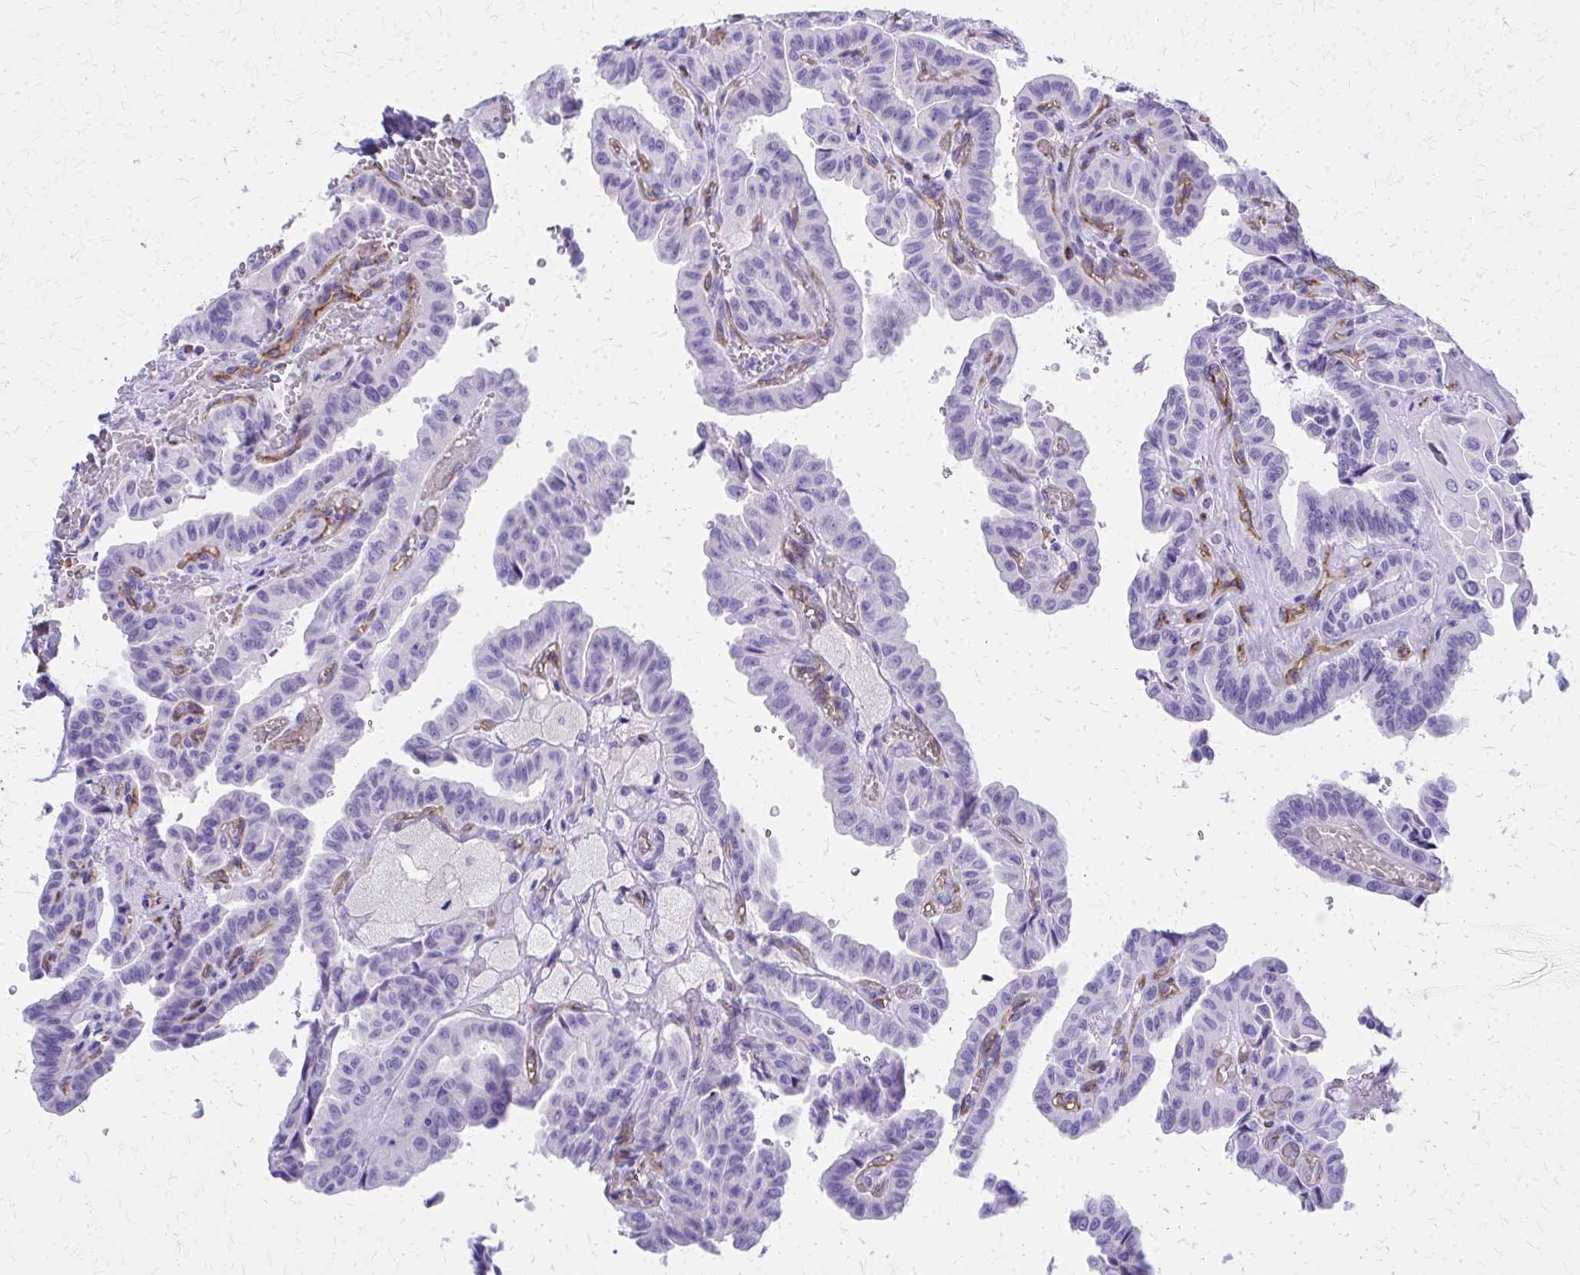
{"staining": {"intensity": "negative", "quantity": "none", "location": "none"}, "tissue": "thyroid cancer", "cell_type": "Tumor cells", "image_type": "cancer", "snomed": [{"axis": "morphology", "description": "Papillary adenocarcinoma, NOS"}, {"axis": "topography", "description": "Thyroid gland"}], "caption": "Thyroid cancer was stained to show a protein in brown. There is no significant staining in tumor cells.", "gene": "TPSG1", "patient": {"sex": "male", "age": 87}}